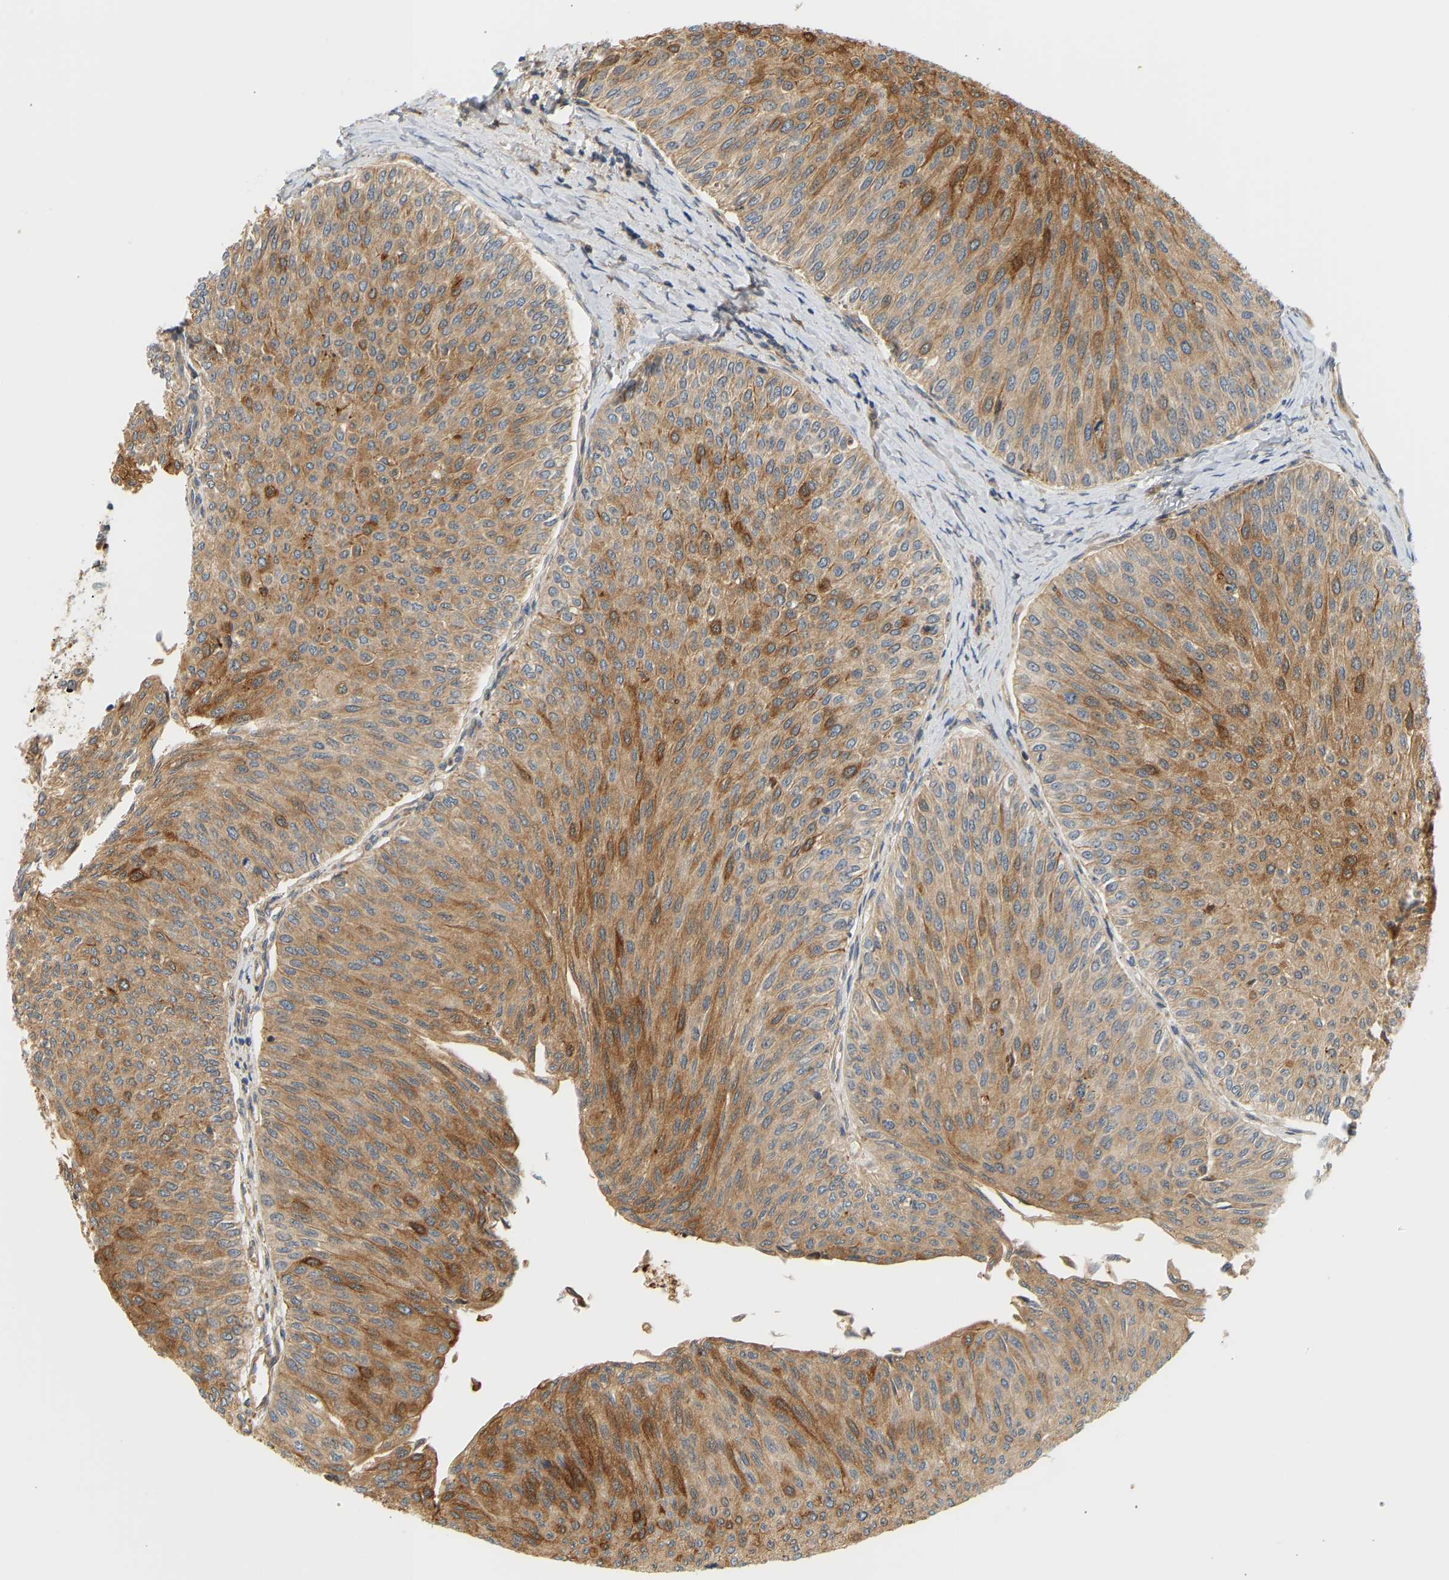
{"staining": {"intensity": "strong", "quantity": ">75%", "location": "cytoplasmic/membranous"}, "tissue": "urothelial cancer", "cell_type": "Tumor cells", "image_type": "cancer", "snomed": [{"axis": "morphology", "description": "Urothelial carcinoma, Low grade"}, {"axis": "topography", "description": "Urinary bladder"}], "caption": "Strong cytoplasmic/membranous staining is present in about >75% of tumor cells in urothelial cancer.", "gene": "CEP57", "patient": {"sex": "male", "age": 78}}